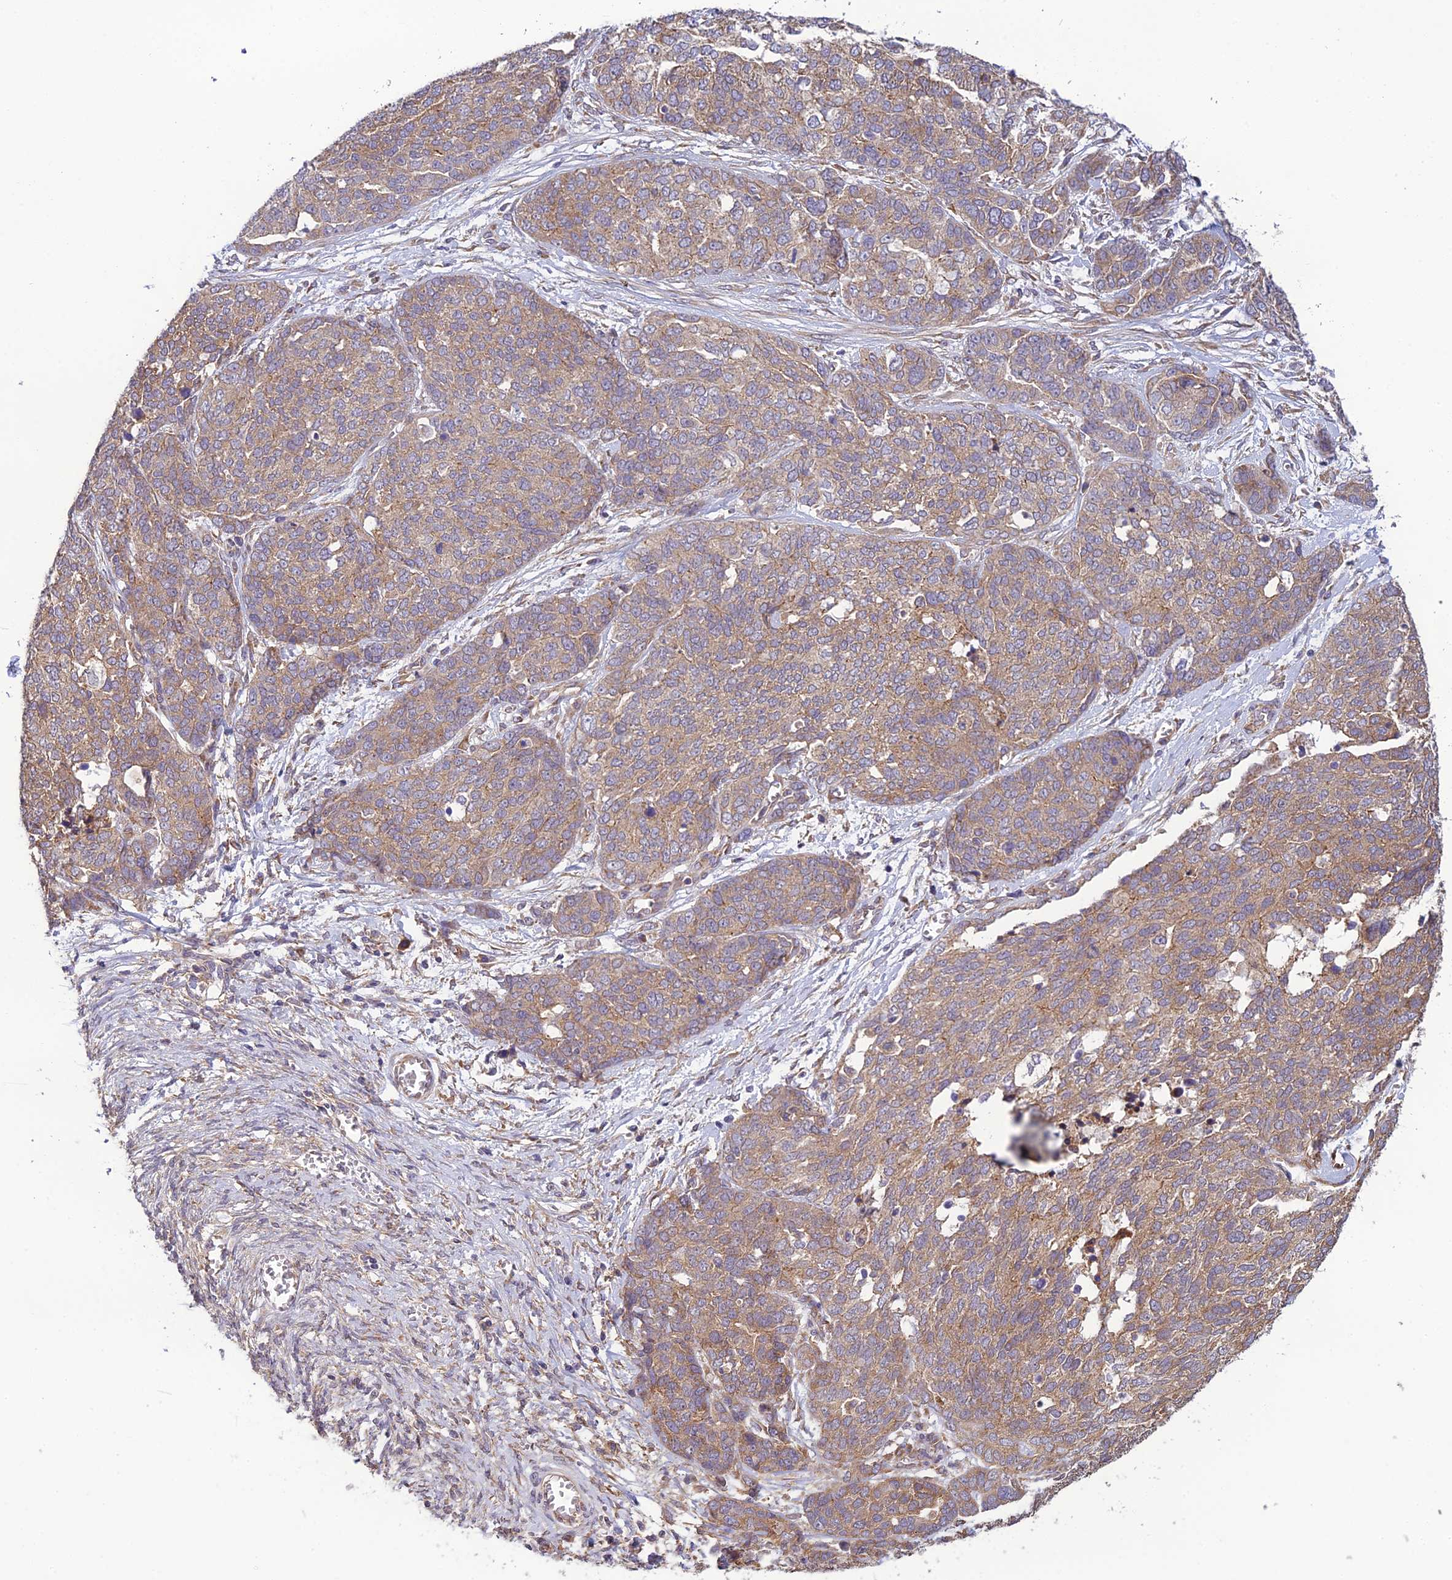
{"staining": {"intensity": "moderate", "quantity": ">75%", "location": "cytoplasmic/membranous"}, "tissue": "ovarian cancer", "cell_type": "Tumor cells", "image_type": "cancer", "snomed": [{"axis": "morphology", "description": "Cystadenocarcinoma, serous, NOS"}, {"axis": "topography", "description": "Ovary"}], "caption": "Moderate cytoplasmic/membranous expression for a protein is seen in approximately >75% of tumor cells of ovarian serous cystadenocarcinoma using immunohistochemistry (IHC).", "gene": "MRNIP", "patient": {"sex": "female", "age": 44}}